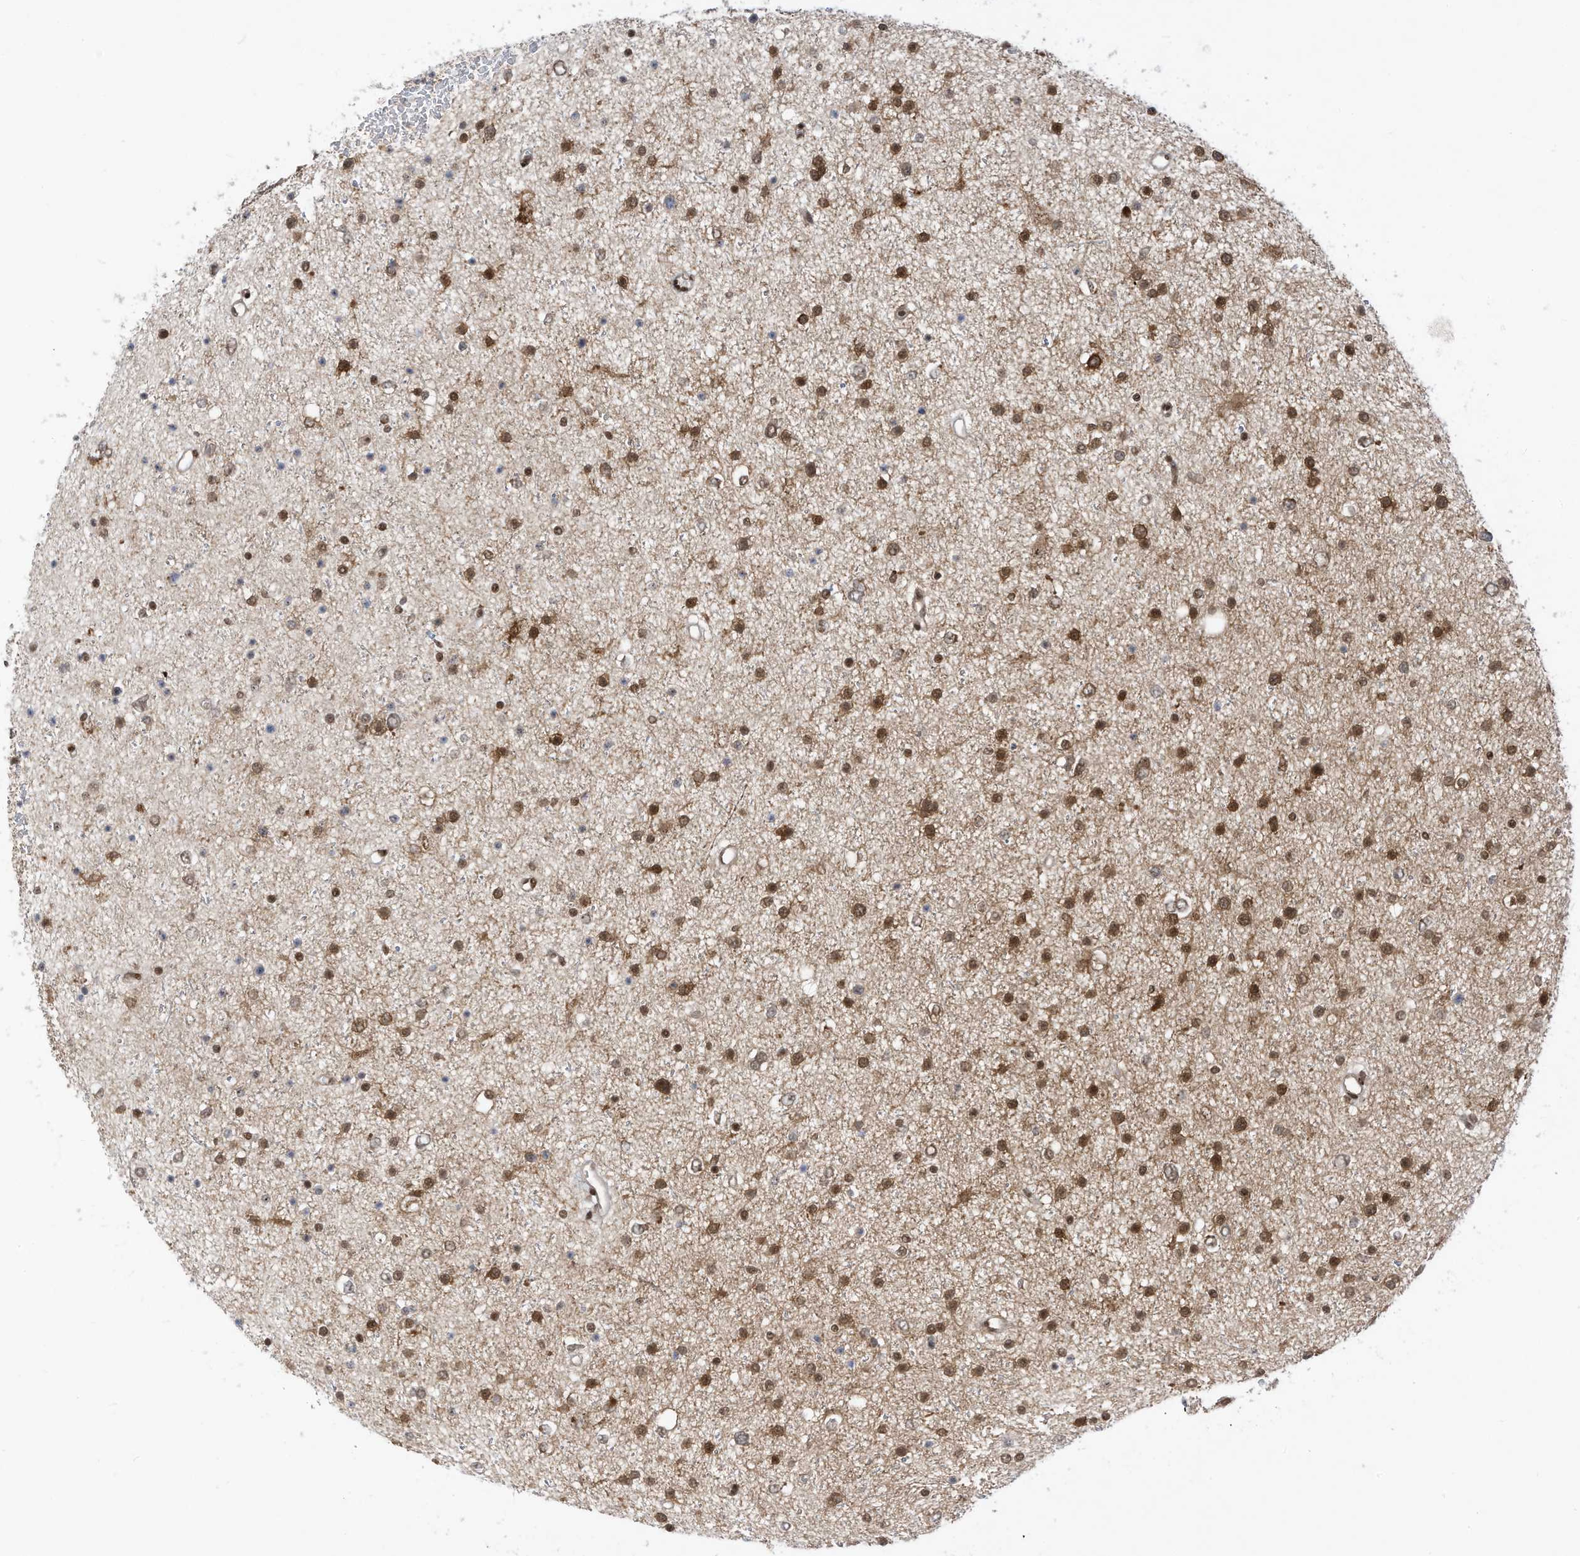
{"staining": {"intensity": "moderate", "quantity": ">75%", "location": "cytoplasmic/membranous,nuclear"}, "tissue": "glioma", "cell_type": "Tumor cells", "image_type": "cancer", "snomed": [{"axis": "morphology", "description": "Glioma, malignant, Low grade"}, {"axis": "topography", "description": "Brain"}], "caption": "Protein positivity by immunohistochemistry shows moderate cytoplasmic/membranous and nuclear expression in approximately >75% of tumor cells in glioma.", "gene": "AURKAIP1", "patient": {"sex": "female", "age": 37}}